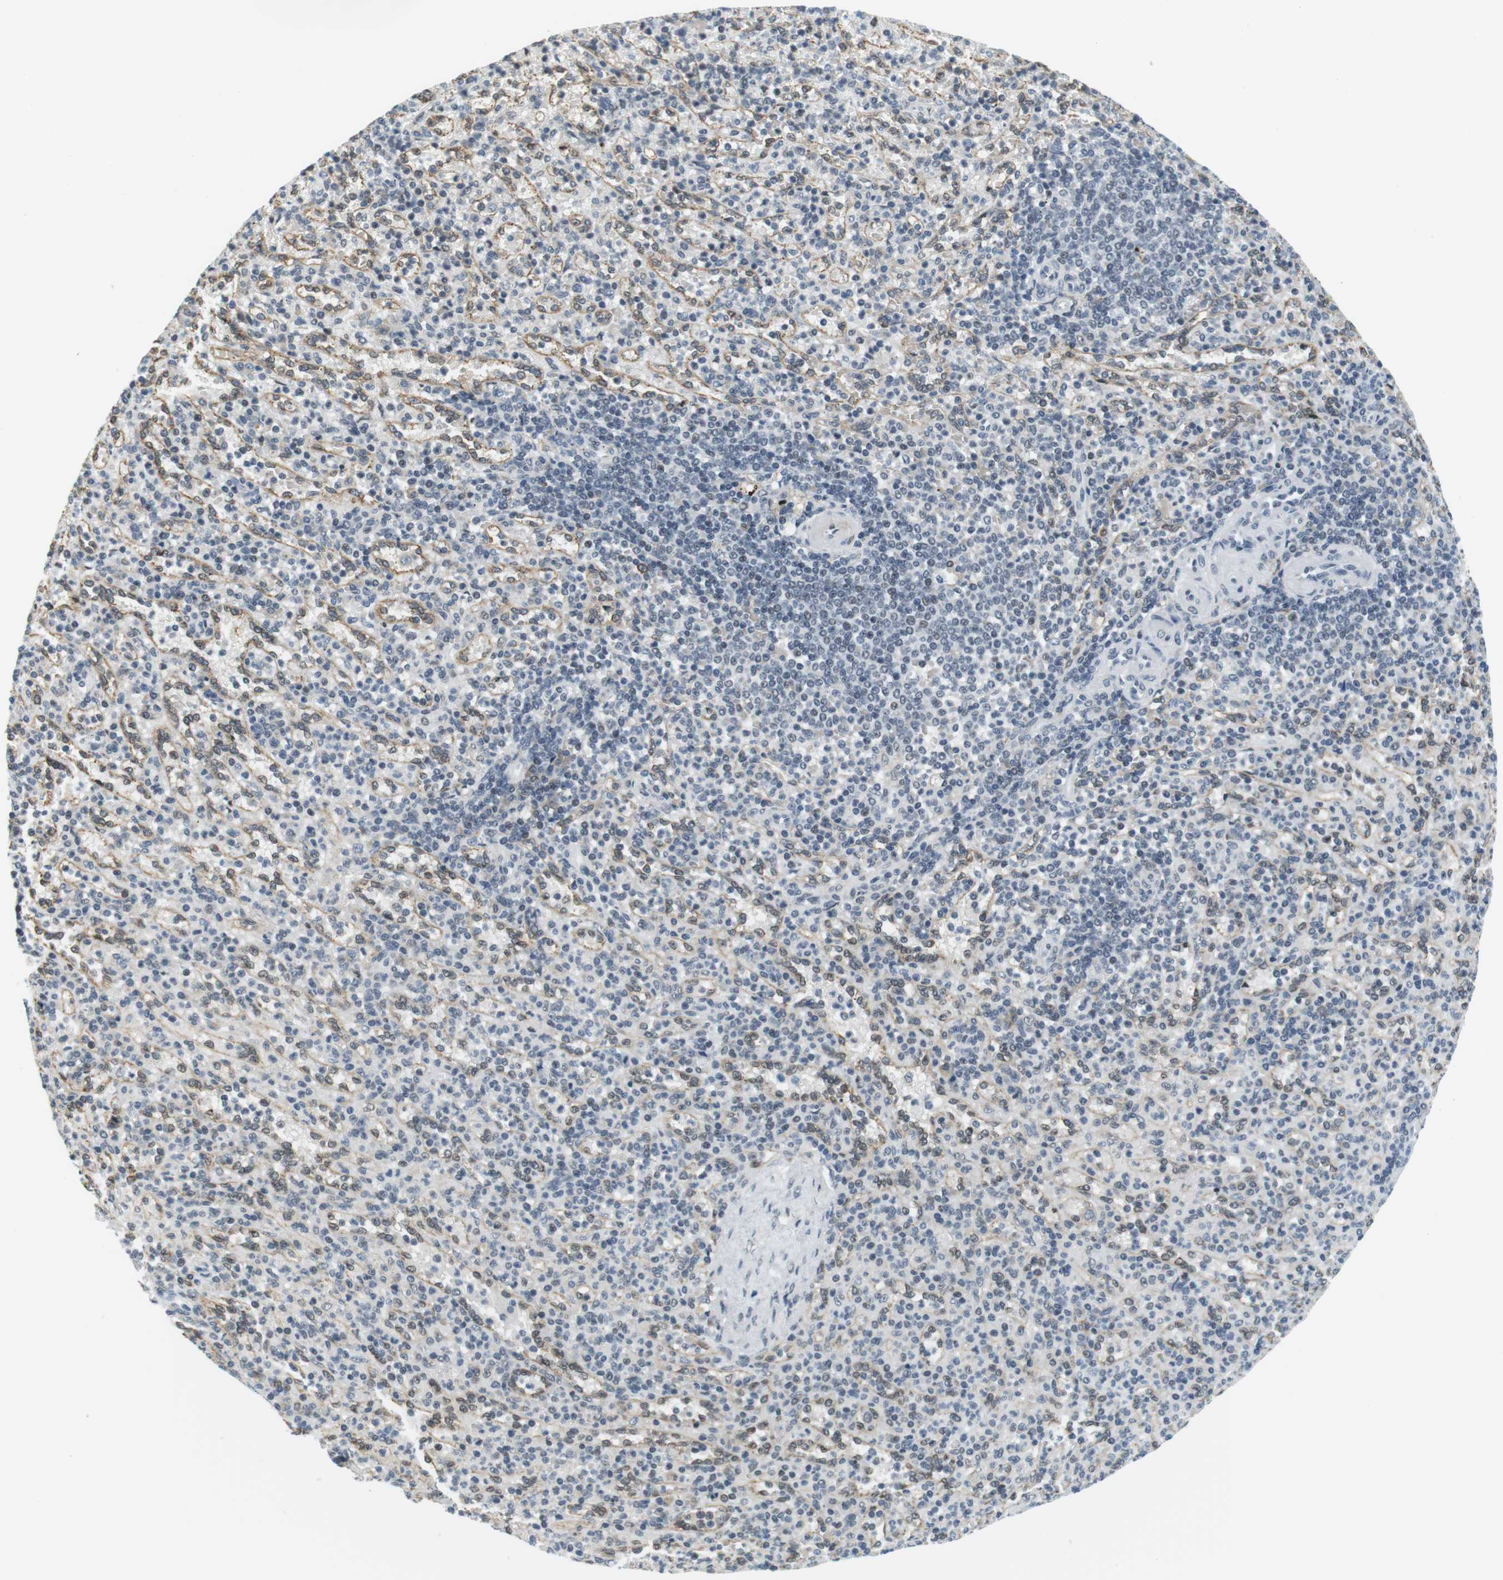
{"staining": {"intensity": "negative", "quantity": "none", "location": "none"}, "tissue": "spleen", "cell_type": "Cells in red pulp", "image_type": "normal", "snomed": [{"axis": "morphology", "description": "Normal tissue, NOS"}, {"axis": "topography", "description": "Spleen"}], "caption": "This is an IHC photomicrograph of benign human spleen. There is no positivity in cells in red pulp.", "gene": "RNF38", "patient": {"sex": "female", "age": 74}}